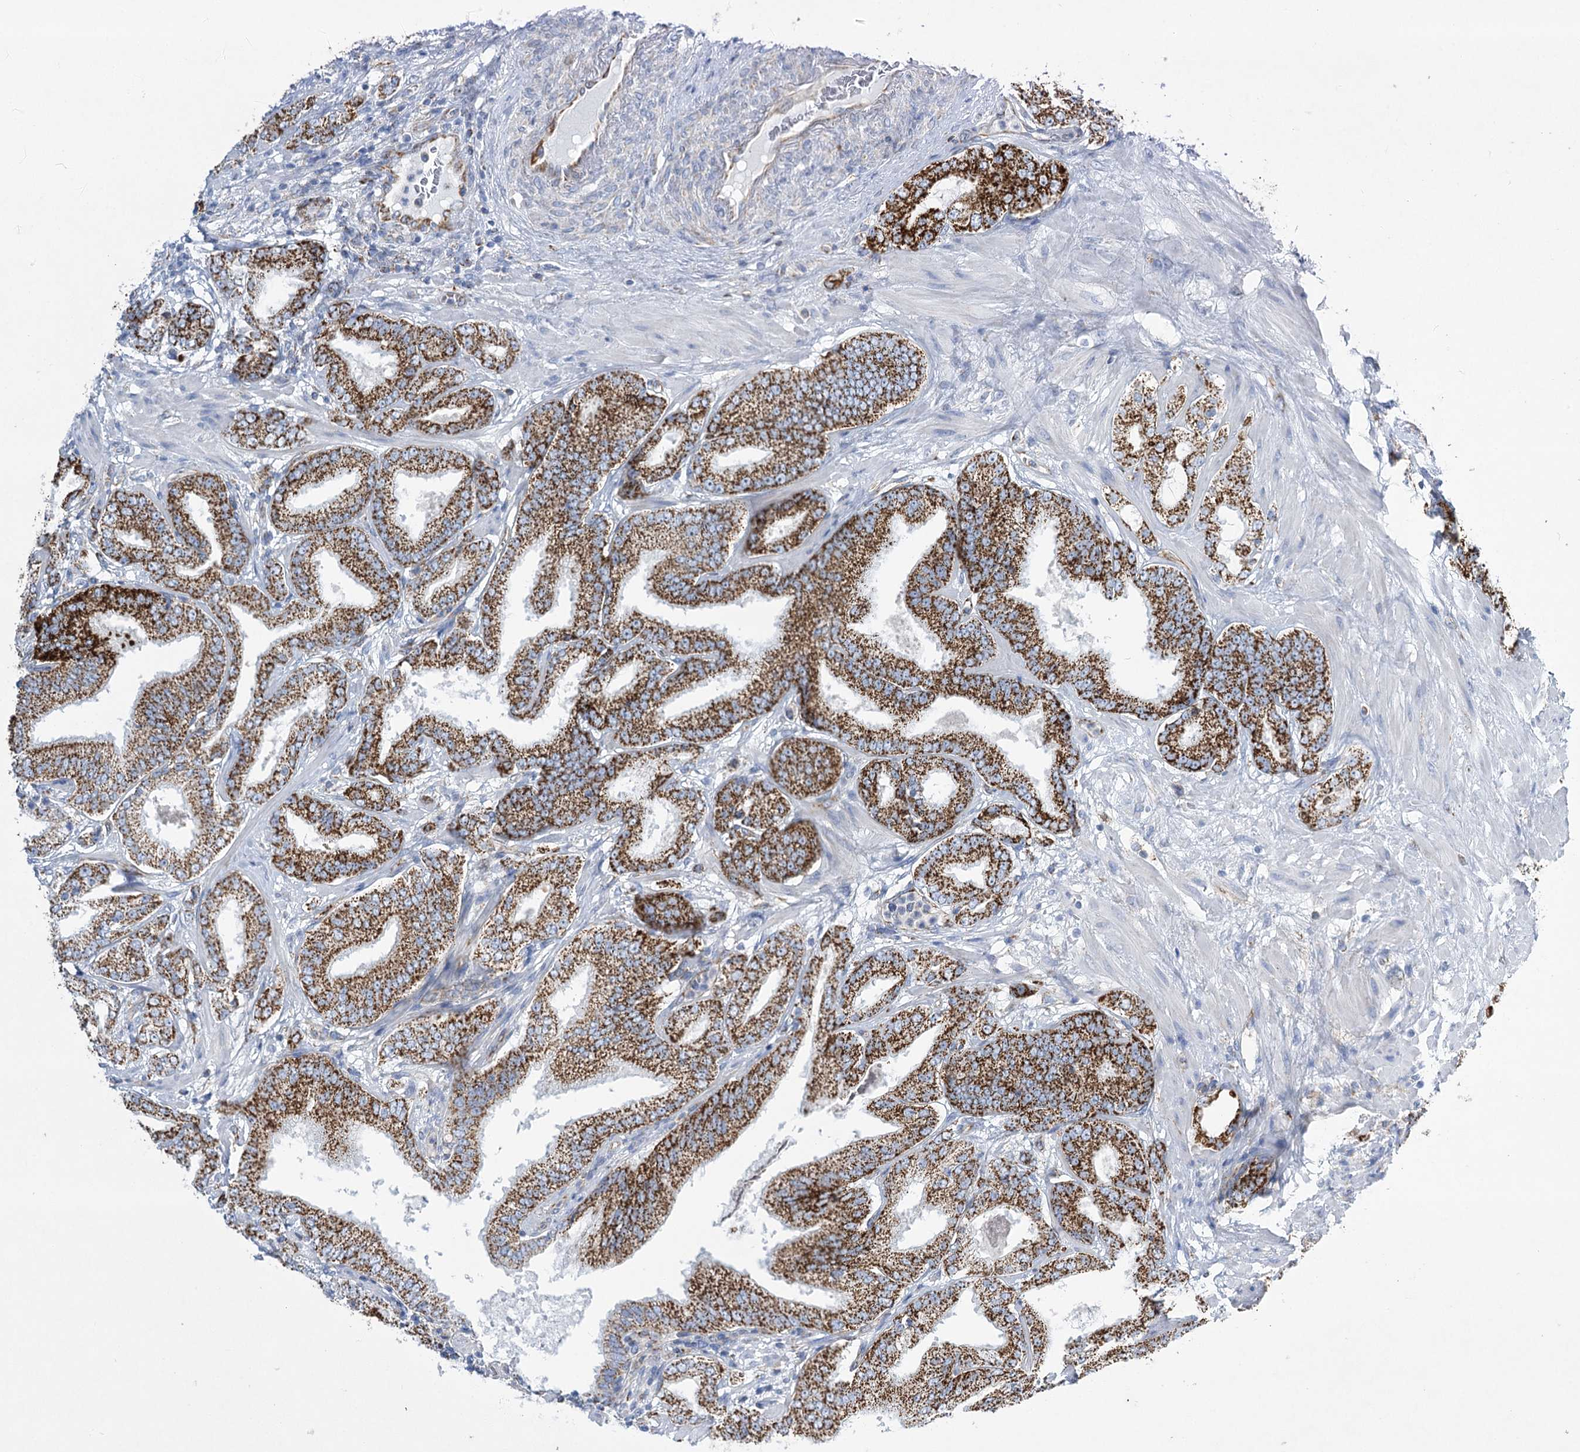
{"staining": {"intensity": "strong", "quantity": ">75%", "location": "cytoplasmic/membranous"}, "tissue": "prostate cancer", "cell_type": "Tumor cells", "image_type": "cancer", "snomed": [{"axis": "morphology", "description": "Adenocarcinoma, High grade"}, {"axis": "topography", "description": "Prostate"}], "caption": "Adenocarcinoma (high-grade) (prostate) stained for a protein (brown) exhibits strong cytoplasmic/membranous positive staining in about >75% of tumor cells.", "gene": "DHTKD1", "patient": {"sex": "male", "age": 64}}